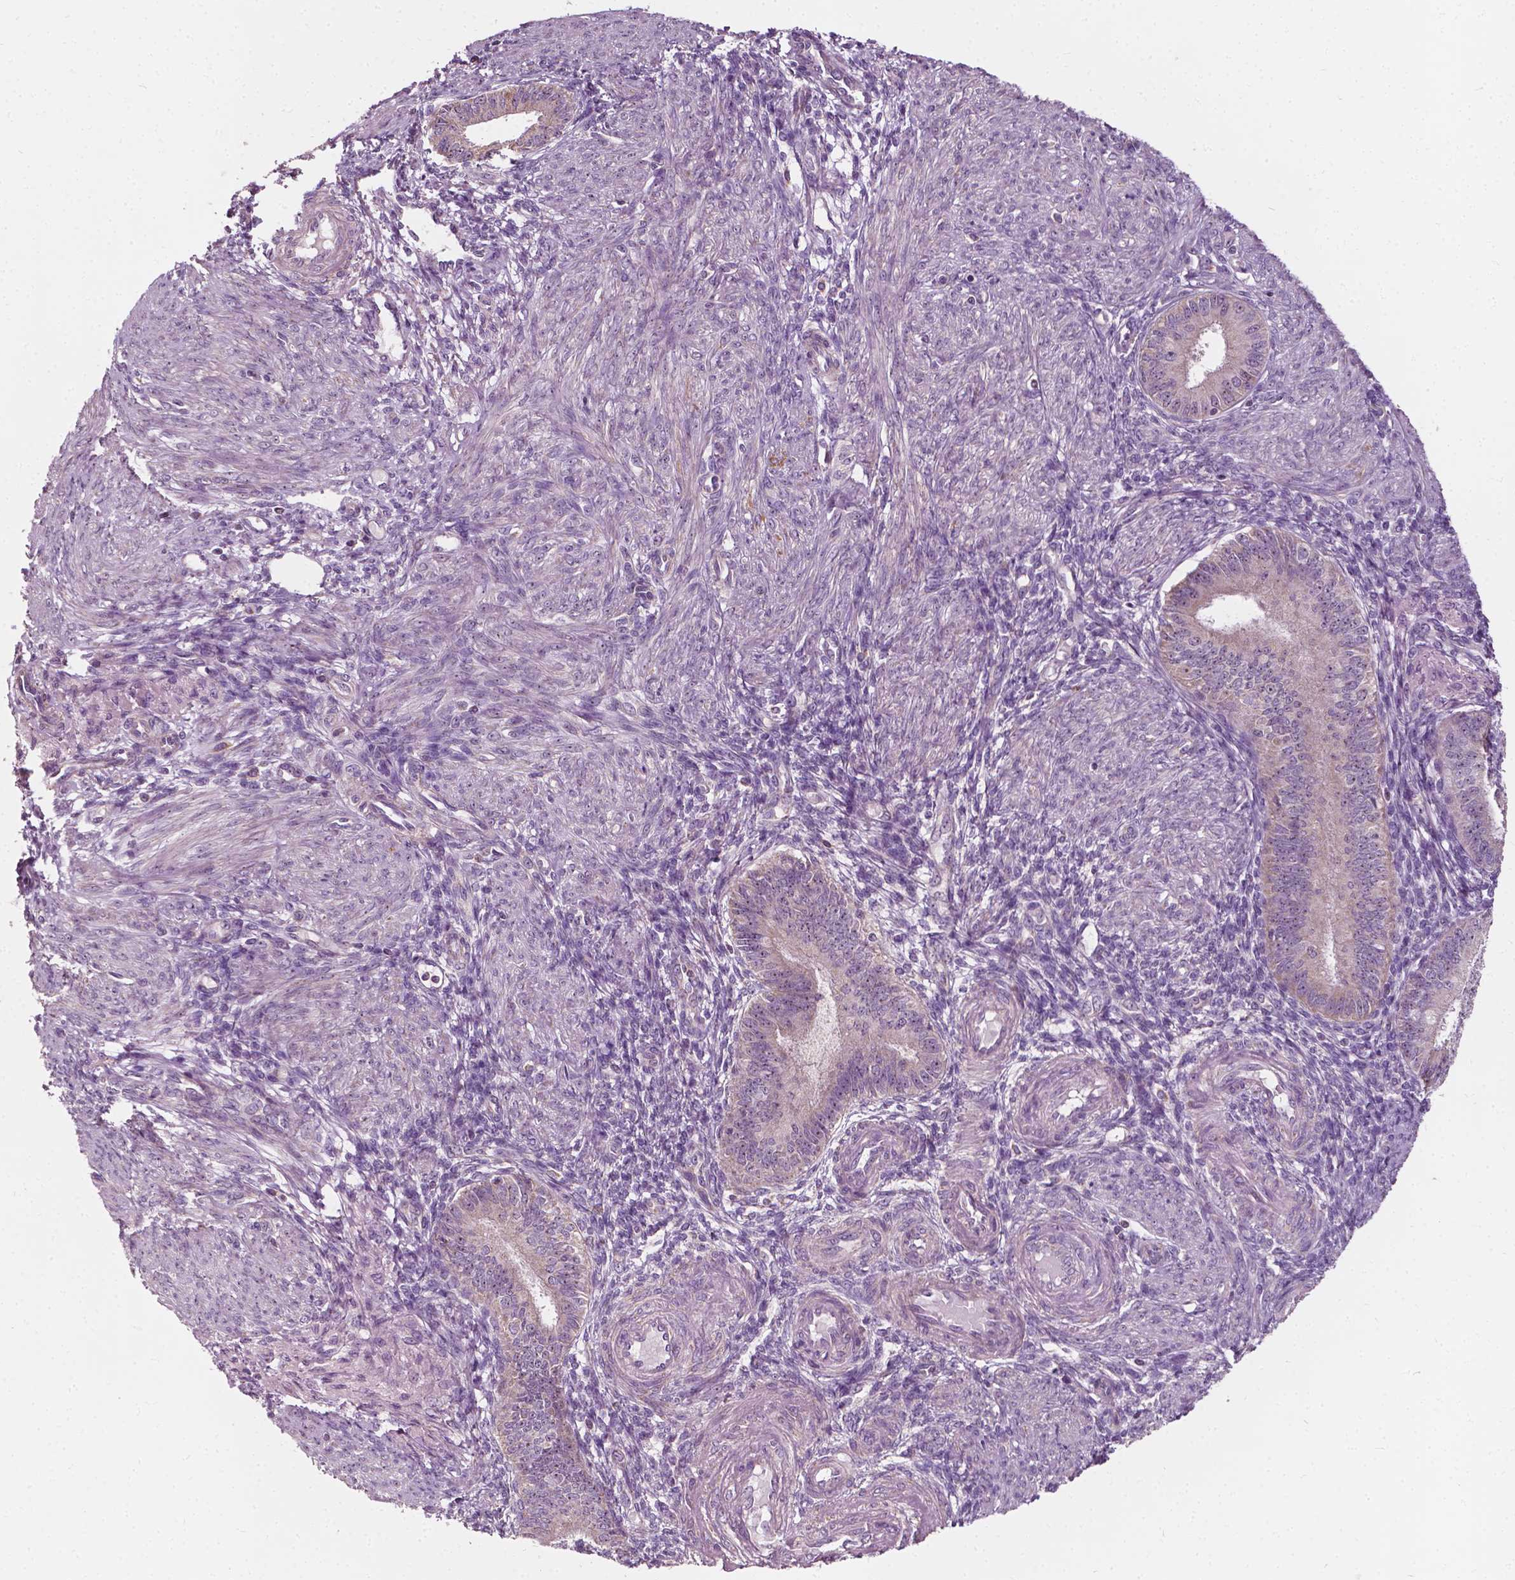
{"staining": {"intensity": "negative", "quantity": "none", "location": "none"}, "tissue": "endometrium", "cell_type": "Cells in endometrial stroma", "image_type": "normal", "snomed": [{"axis": "morphology", "description": "Normal tissue, NOS"}, {"axis": "topography", "description": "Endometrium"}], "caption": "This is a photomicrograph of IHC staining of benign endometrium, which shows no positivity in cells in endometrial stroma. Brightfield microscopy of IHC stained with DAB (brown) and hematoxylin (blue), captured at high magnification.", "gene": "ODF3L2", "patient": {"sex": "female", "age": 39}}